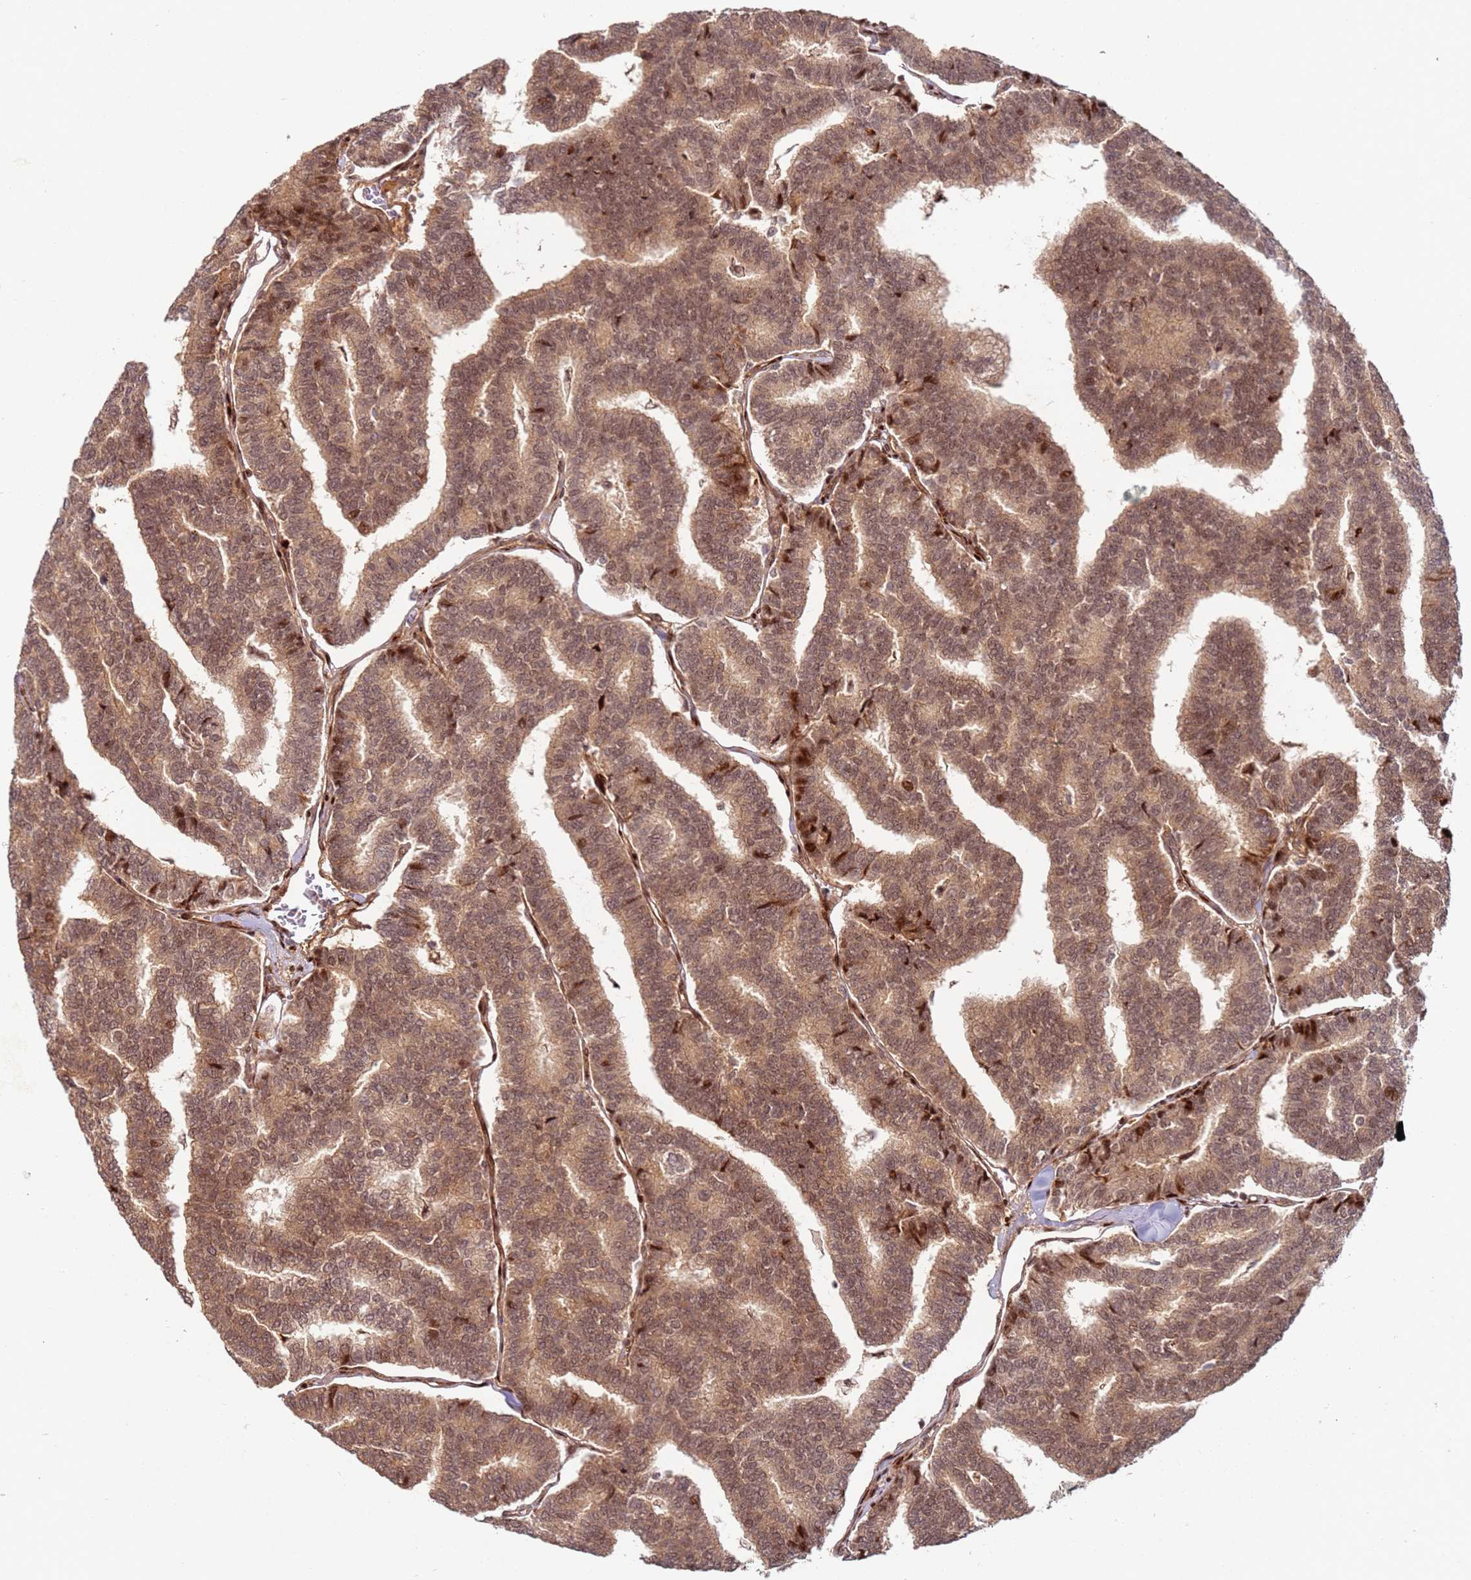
{"staining": {"intensity": "moderate", "quantity": ">75%", "location": "cytoplasmic/membranous,nuclear"}, "tissue": "thyroid cancer", "cell_type": "Tumor cells", "image_type": "cancer", "snomed": [{"axis": "morphology", "description": "Papillary adenocarcinoma, NOS"}, {"axis": "topography", "description": "Thyroid gland"}], "caption": "Brown immunohistochemical staining in human thyroid papillary adenocarcinoma exhibits moderate cytoplasmic/membranous and nuclear staining in about >75% of tumor cells. The protein of interest is shown in brown color, while the nuclei are stained blue.", "gene": "TMEM233", "patient": {"sex": "female", "age": 35}}